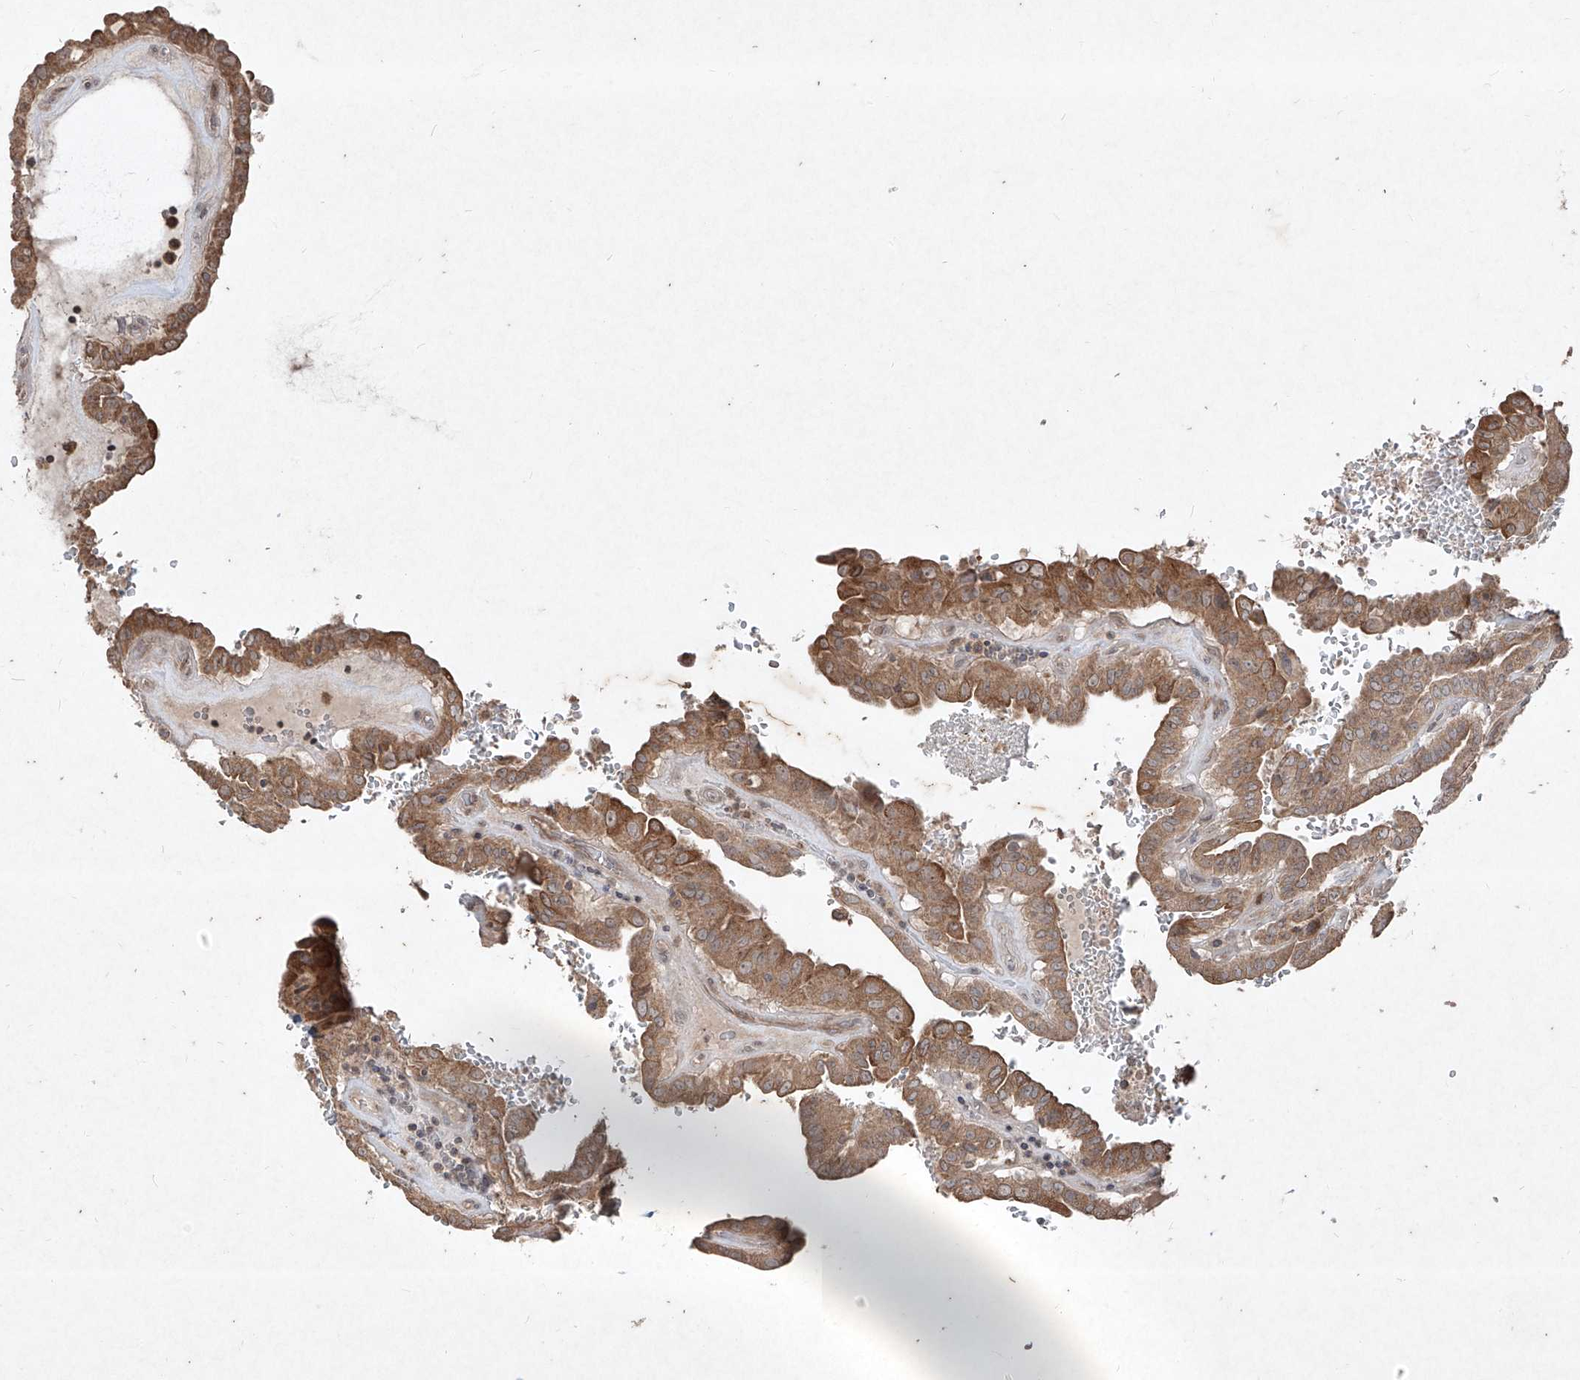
{"staining": {"intensity": "moderate", "quantity": ">75%", "location": "cytoplasmic/membranous"}, "tissue": "thyroid cancer", "cell_type": "Tumor cells", "image_type": "cancer", "snomed": [{"axis": "morphology", "description": "Papillary adenocarcinoma, NOS"}, {"axis": "topography", "description": "Thyroid gland"}], "caption": "There is medium levels of moderate cytoplasmic/membranous staining in tumor cells of papillary adenocarcinoma (thyroid), as demonstrated by immunohistochemical staining (brown color).", "gene": "ABCD3", "patient": {"sex": "male", "age": 77}}